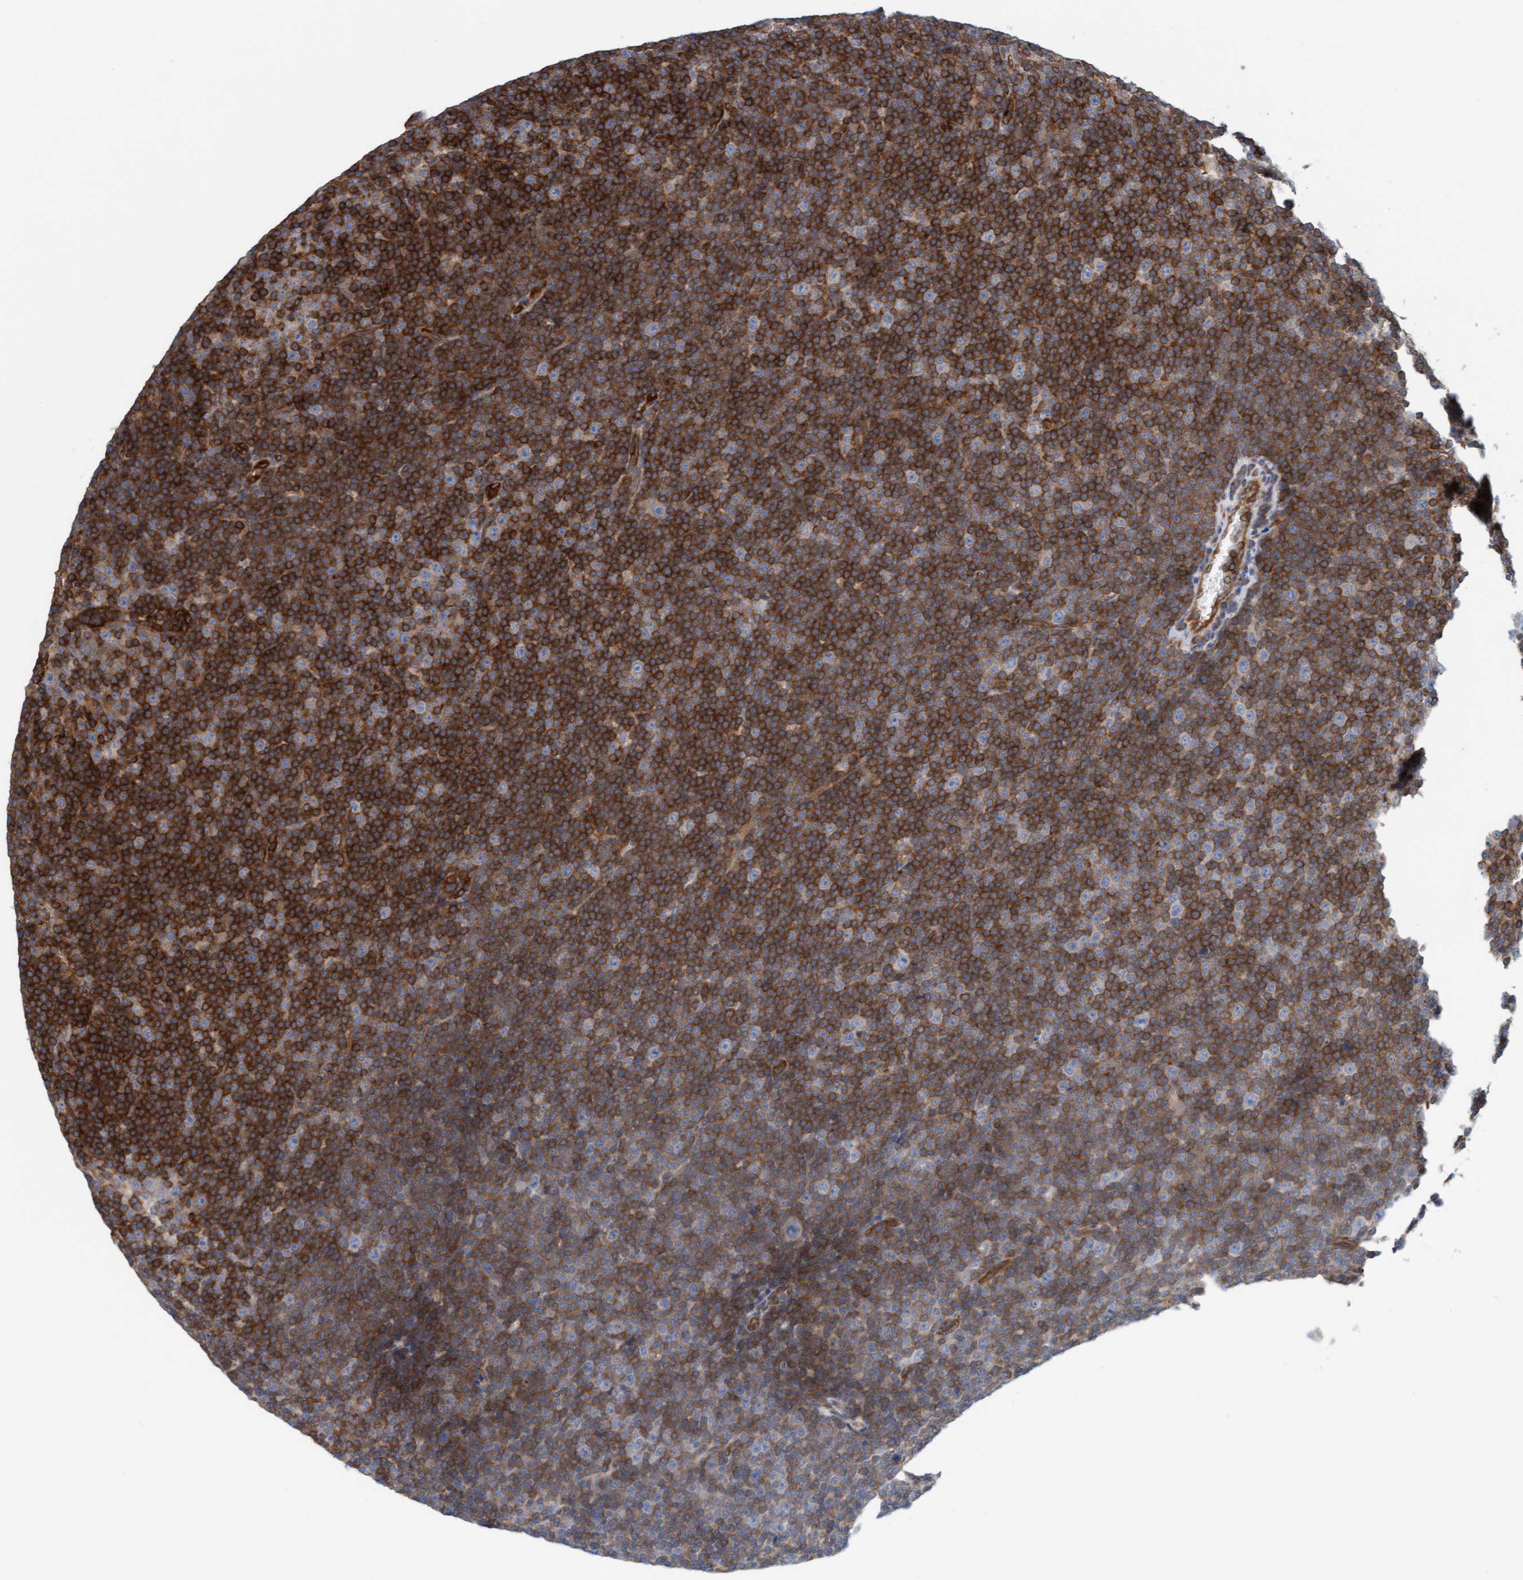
{"staining": {"intensity": "strong", "quantity": ">75%", "location": "cytoplasmic/membranous"}, "tissue": "lymphoma", "cell_type": "Tumor cells", "image_type": "cancer", "snomed": [{"axis": "morphology", "description": "Malignant lymphoma, non-Hodgkin's type, Low grade"}, {"axis": "topography", "description": "Lymph node"}], "caption": "This photomicrograph reveals immunohistochemistry staining of human malignant lymphoma, non-Hodgkin's type (low-grade), with high strong cytoplasmic/membranous positivity in approximately >75% of tumor cells.", "gene": "PRKD2", "patient": {"sex": "female", "age": 67}}